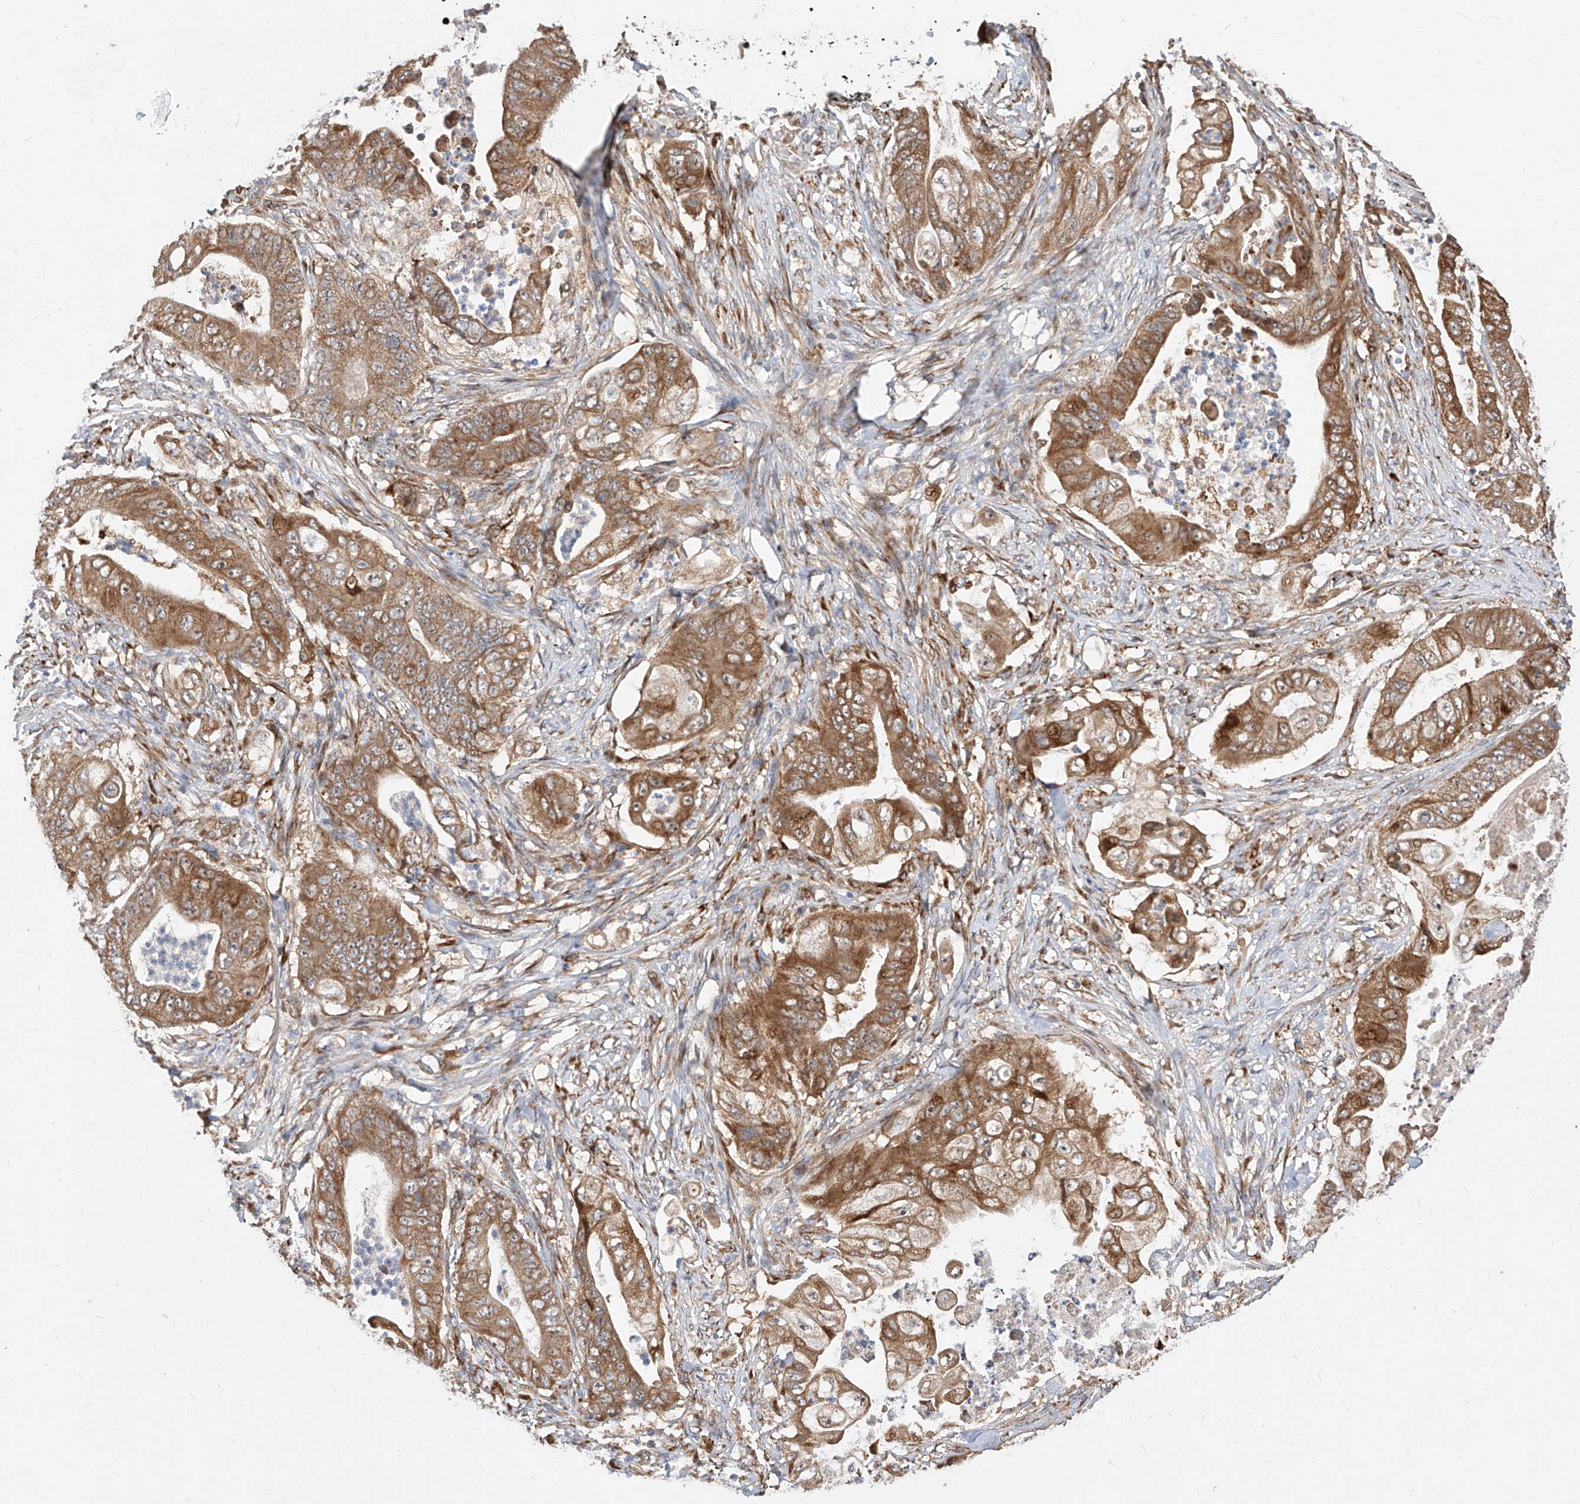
{"staining": {"intensity": "moderate", "quantity": ">75%", "location": "cytoplasmic/membranous"}, "tissue": "stomach cancer", "cell_type": "Tumor cells", "image_type": "cancer", "snomed": [{"axis": "morphology", "description": "Adenocarcinoma, NOS"}, {"axis": "topography", "description": "Stomach"}], "caption": "High-magnification brightfield microscopy of stomach cancer (adenocarcinoma) stained with DAB (3,3'-diaminobenzidine) (brown) and counterstained with hematoxylin (blue). tumor cells exhibit moderate cytoplasmic/membranous staining is identified in approximately>75% of cells. The staining is performed using DAB brown chromogen to label protein expression. The nuclei are counter-stained blue using hematoxylin.", "gene": "DIRAS3", "patient": {"sex": "female", "age": 73}}